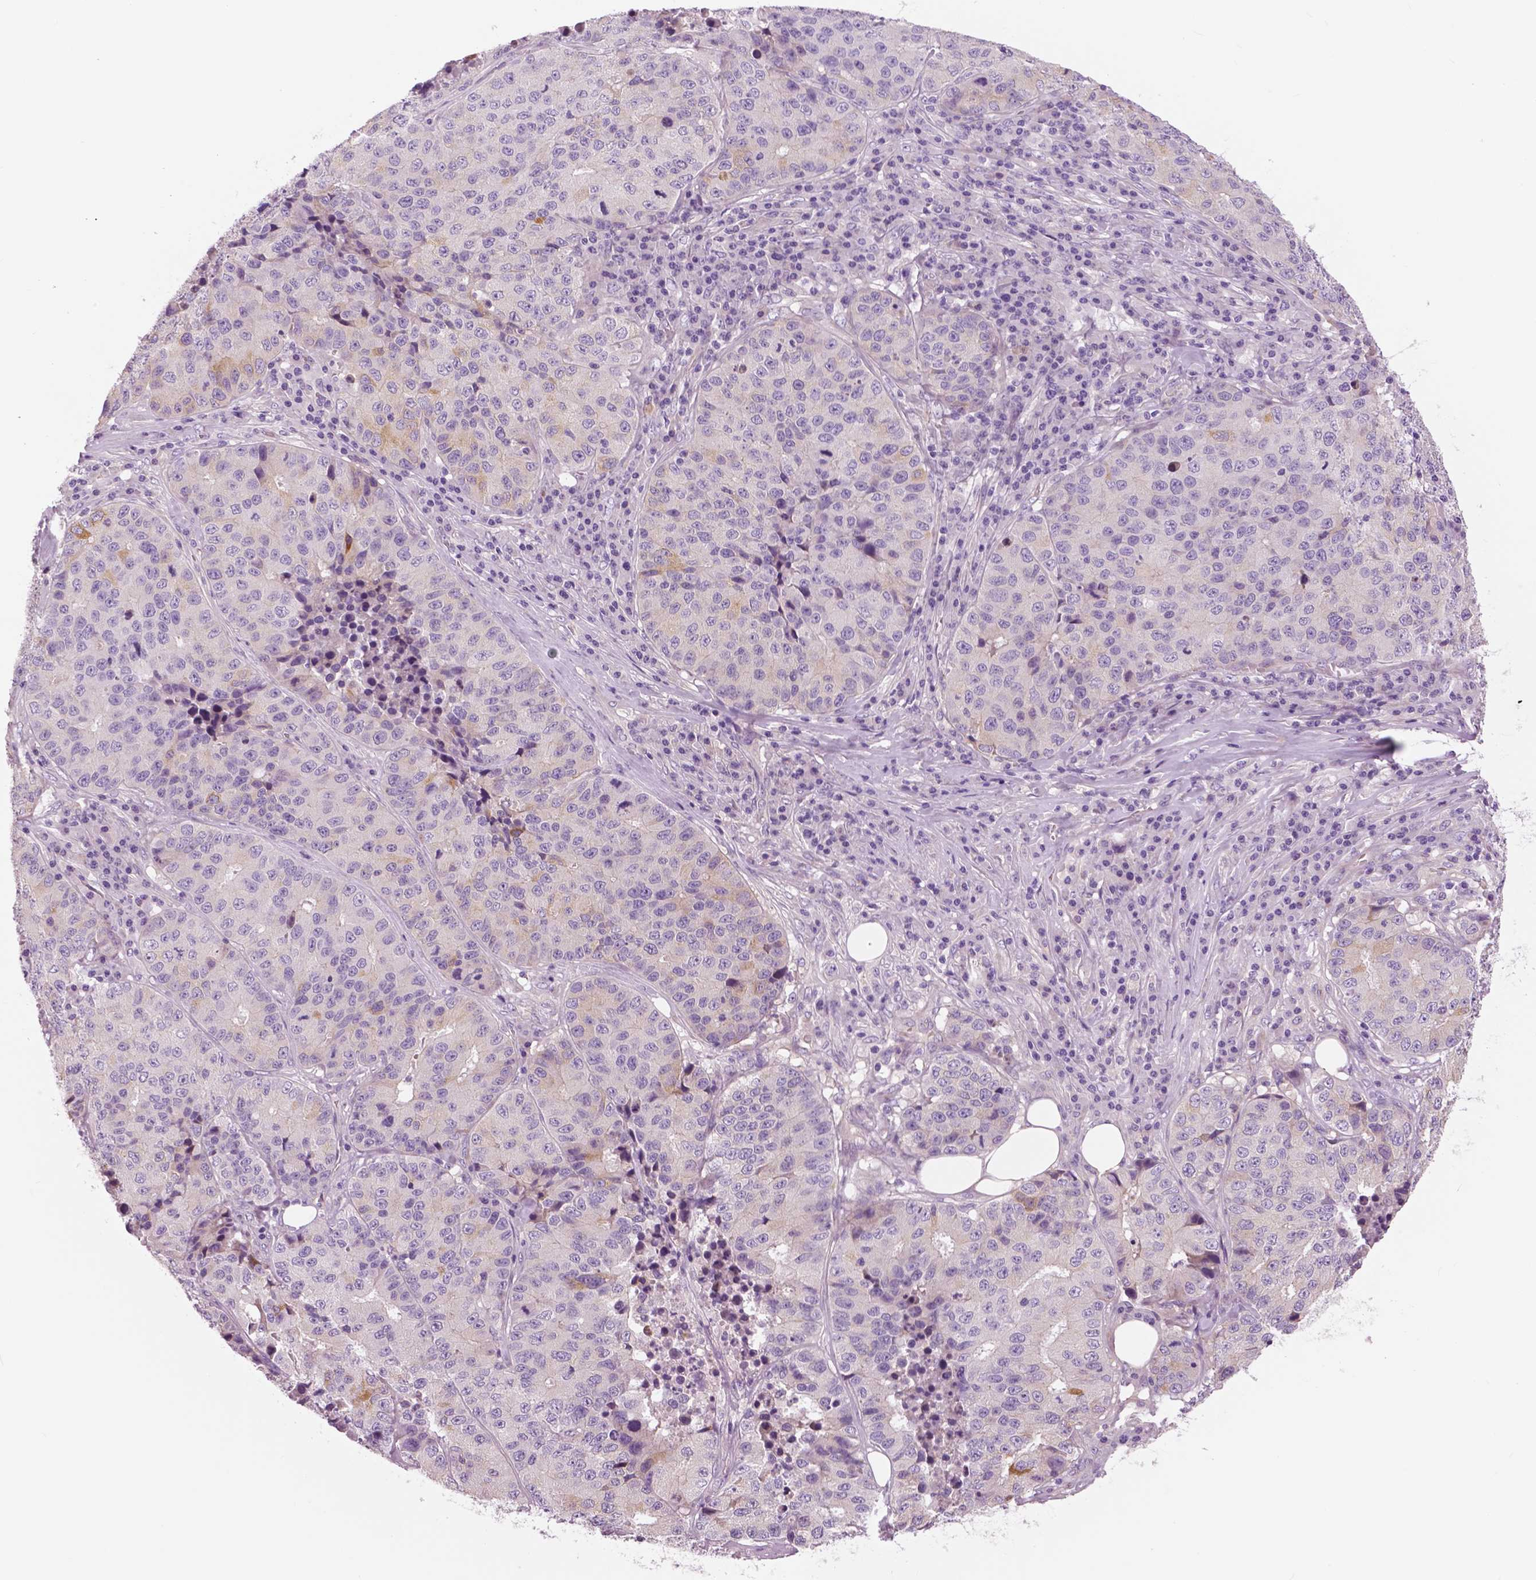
{"staining": {"intensity": "negative", "quantity": "none", "location": "none"}, "tissue": "stomach cancer", "cell_type": "Tumor cells", "image_type": "cancer", "snomed": [{"axis": "morphology", "description": "Adenocarcinoma, NOS"}, {"axis": "topography", "description": "Stomach"}], "caption": "Stomach cancer (adenocarcinoma) was stained to show a protein in brown. There is no significant positivity in tumor cells. (DAB (3,3'-diaminobenzidine) IHC visualized using brightfield microscopy, high magnification).", "gene": "SERPINI1", "patient": {"sex": "male", "age": 71}}